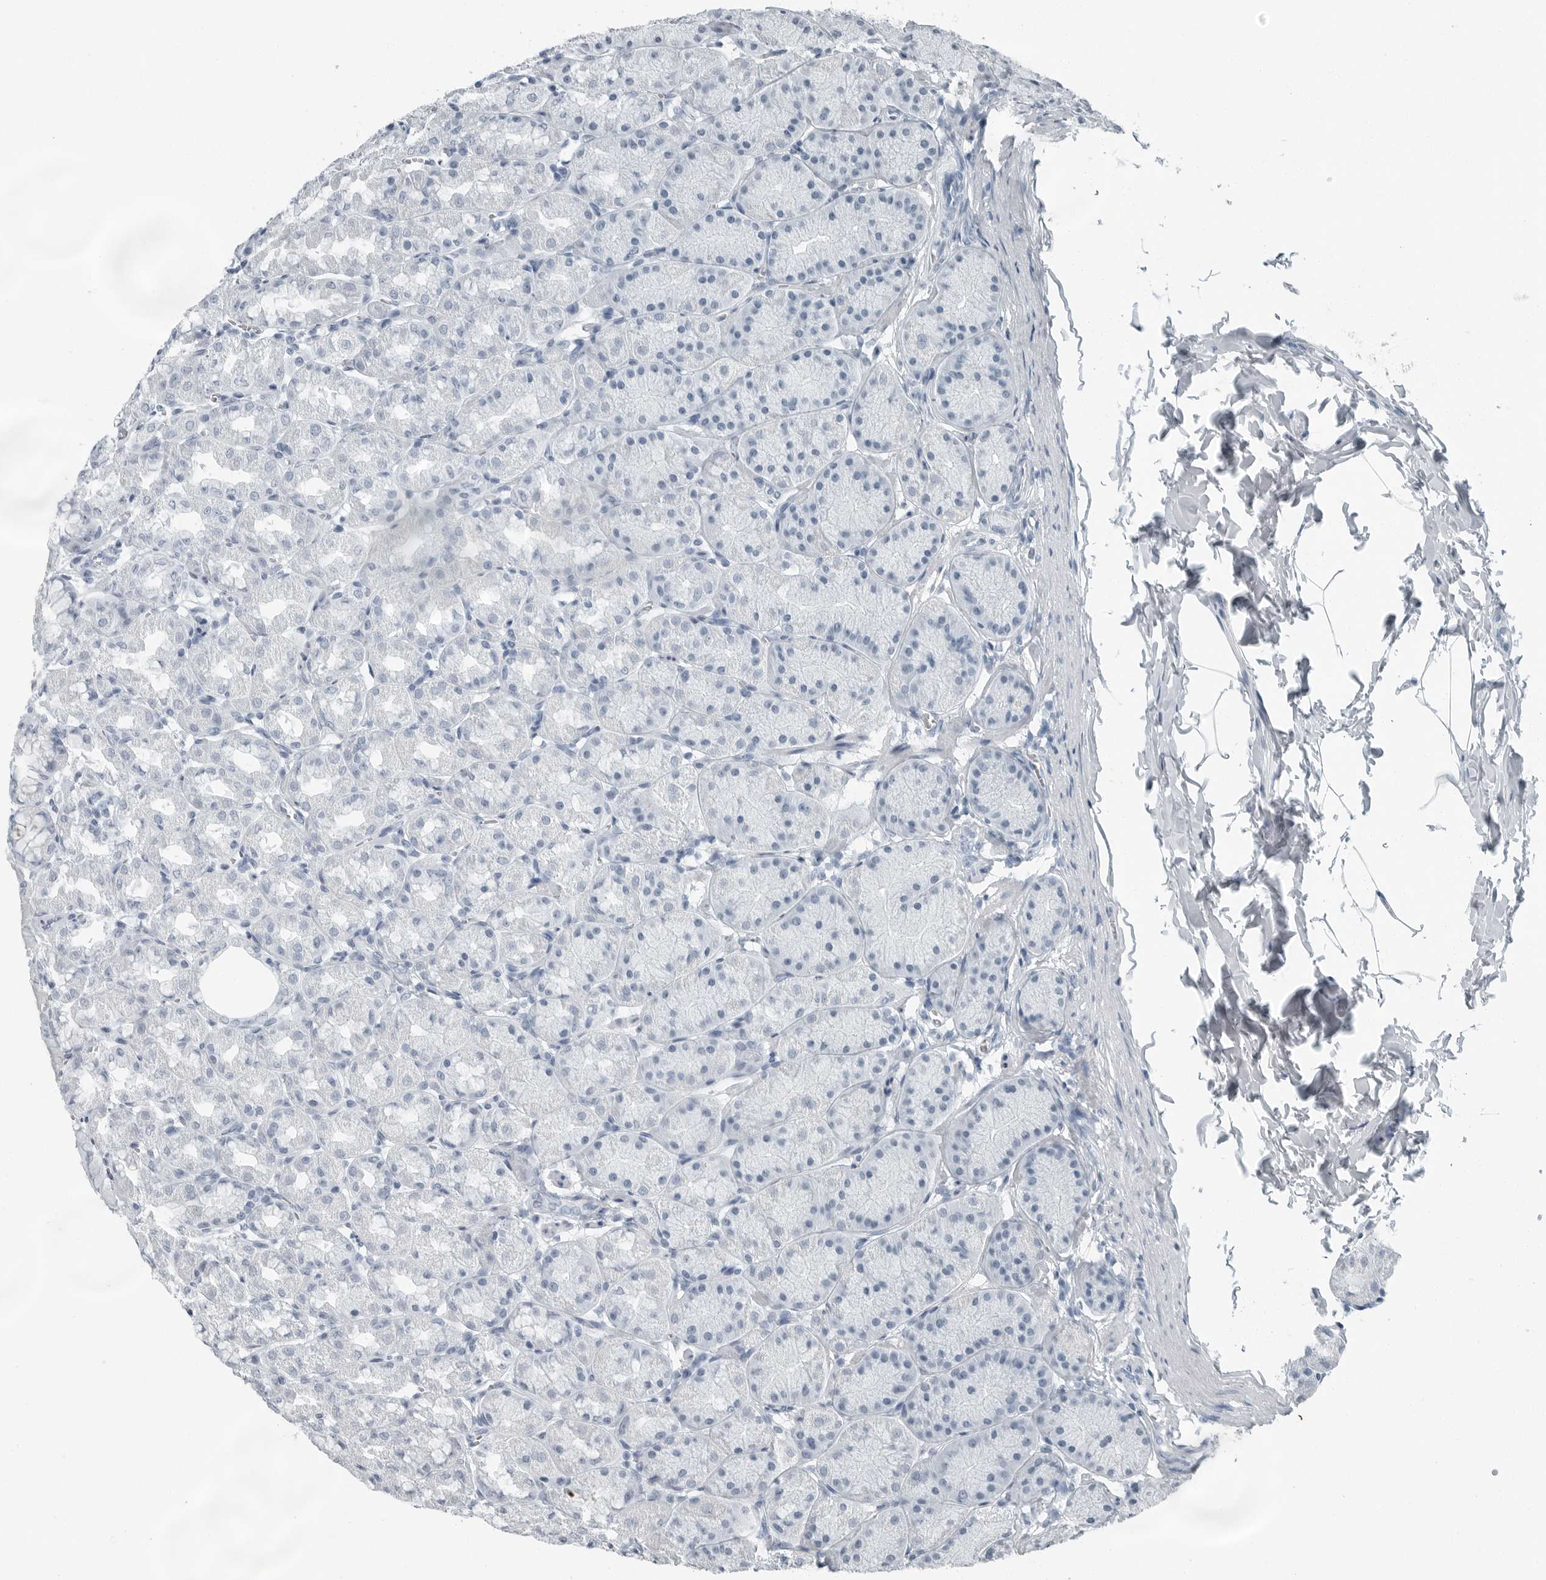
{"staining": {"intensity": "negative", "quantity": "none", "location": "none"}, "tissue": "stomach", "cell_type": "Glandular cells", "image_type": "normal", "snomed": [{"axis": "morphology", "description": "Normal tissue, NOS"}, {"axis": "topography", "description": "Stomach"}], "caption": "Glandular cells show no significant expression in benign stomach. (DAB IHC with hematoxylin counter stain).", "gene": "FABP6", "patient": {"sex": "male", "age": 42}}